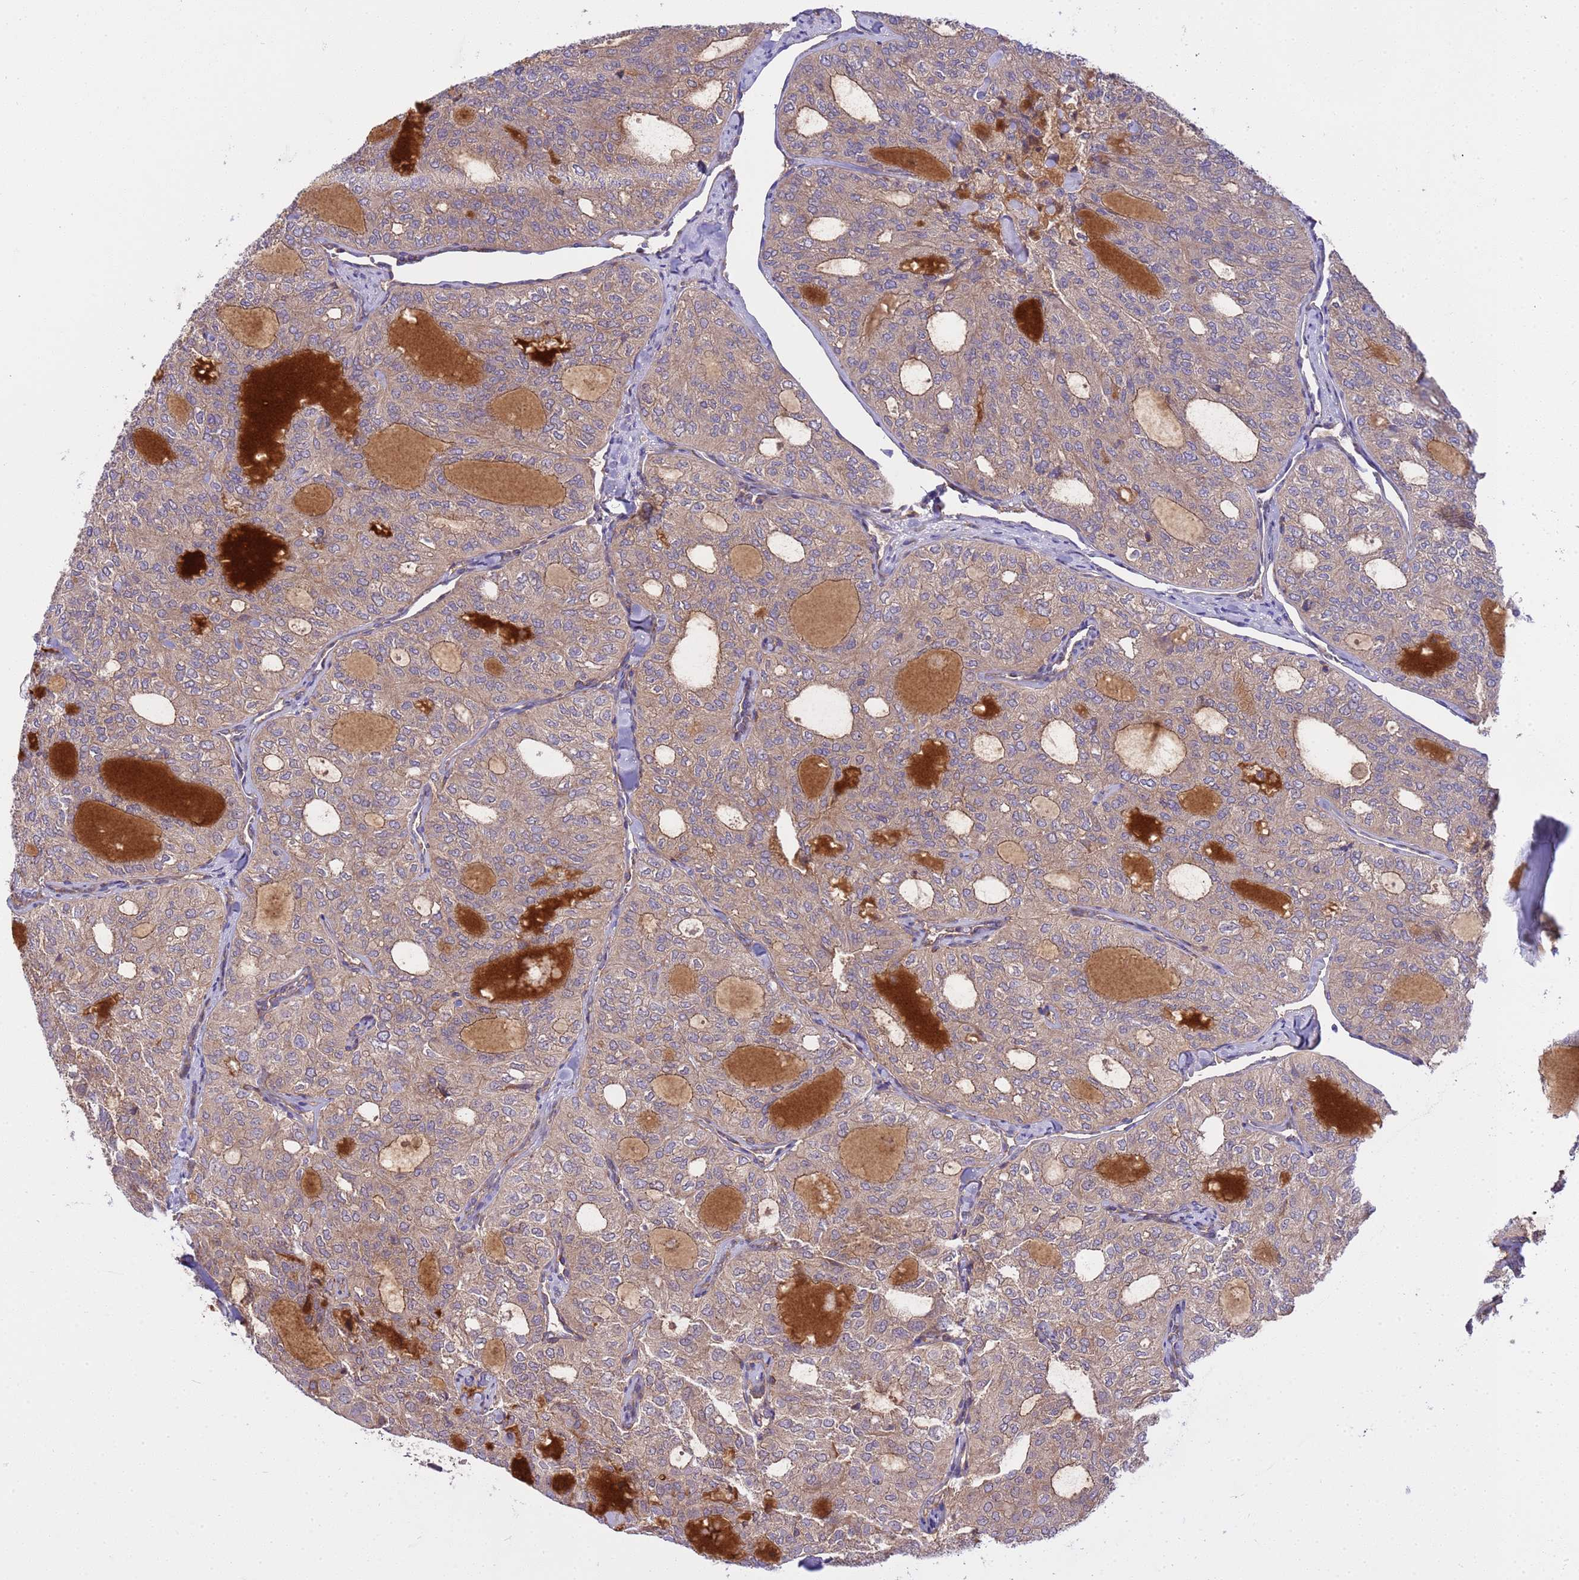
{"staining": {"intensity": "moderate", "quantity": "25%-75%", "location": "cytoplasmic/membranous"}, "tissue": "thyroid cancer", "cell_type": "Tumor cells", "image_type": "cancer", "snomed": [{"axis": "morphology", "description": "Follicular adenoma carcinoma, NOS"}, {"axis": "topography", "description": "Thyroid gland"}], "caption": "A histopathology image of human thyroid cancer stained for a protein demonstrates moderate cytoplasmic/membranous brown staining in tumor cells.", "gene": "SMCO3", "patient": {"sex": "male", "age": 75}}